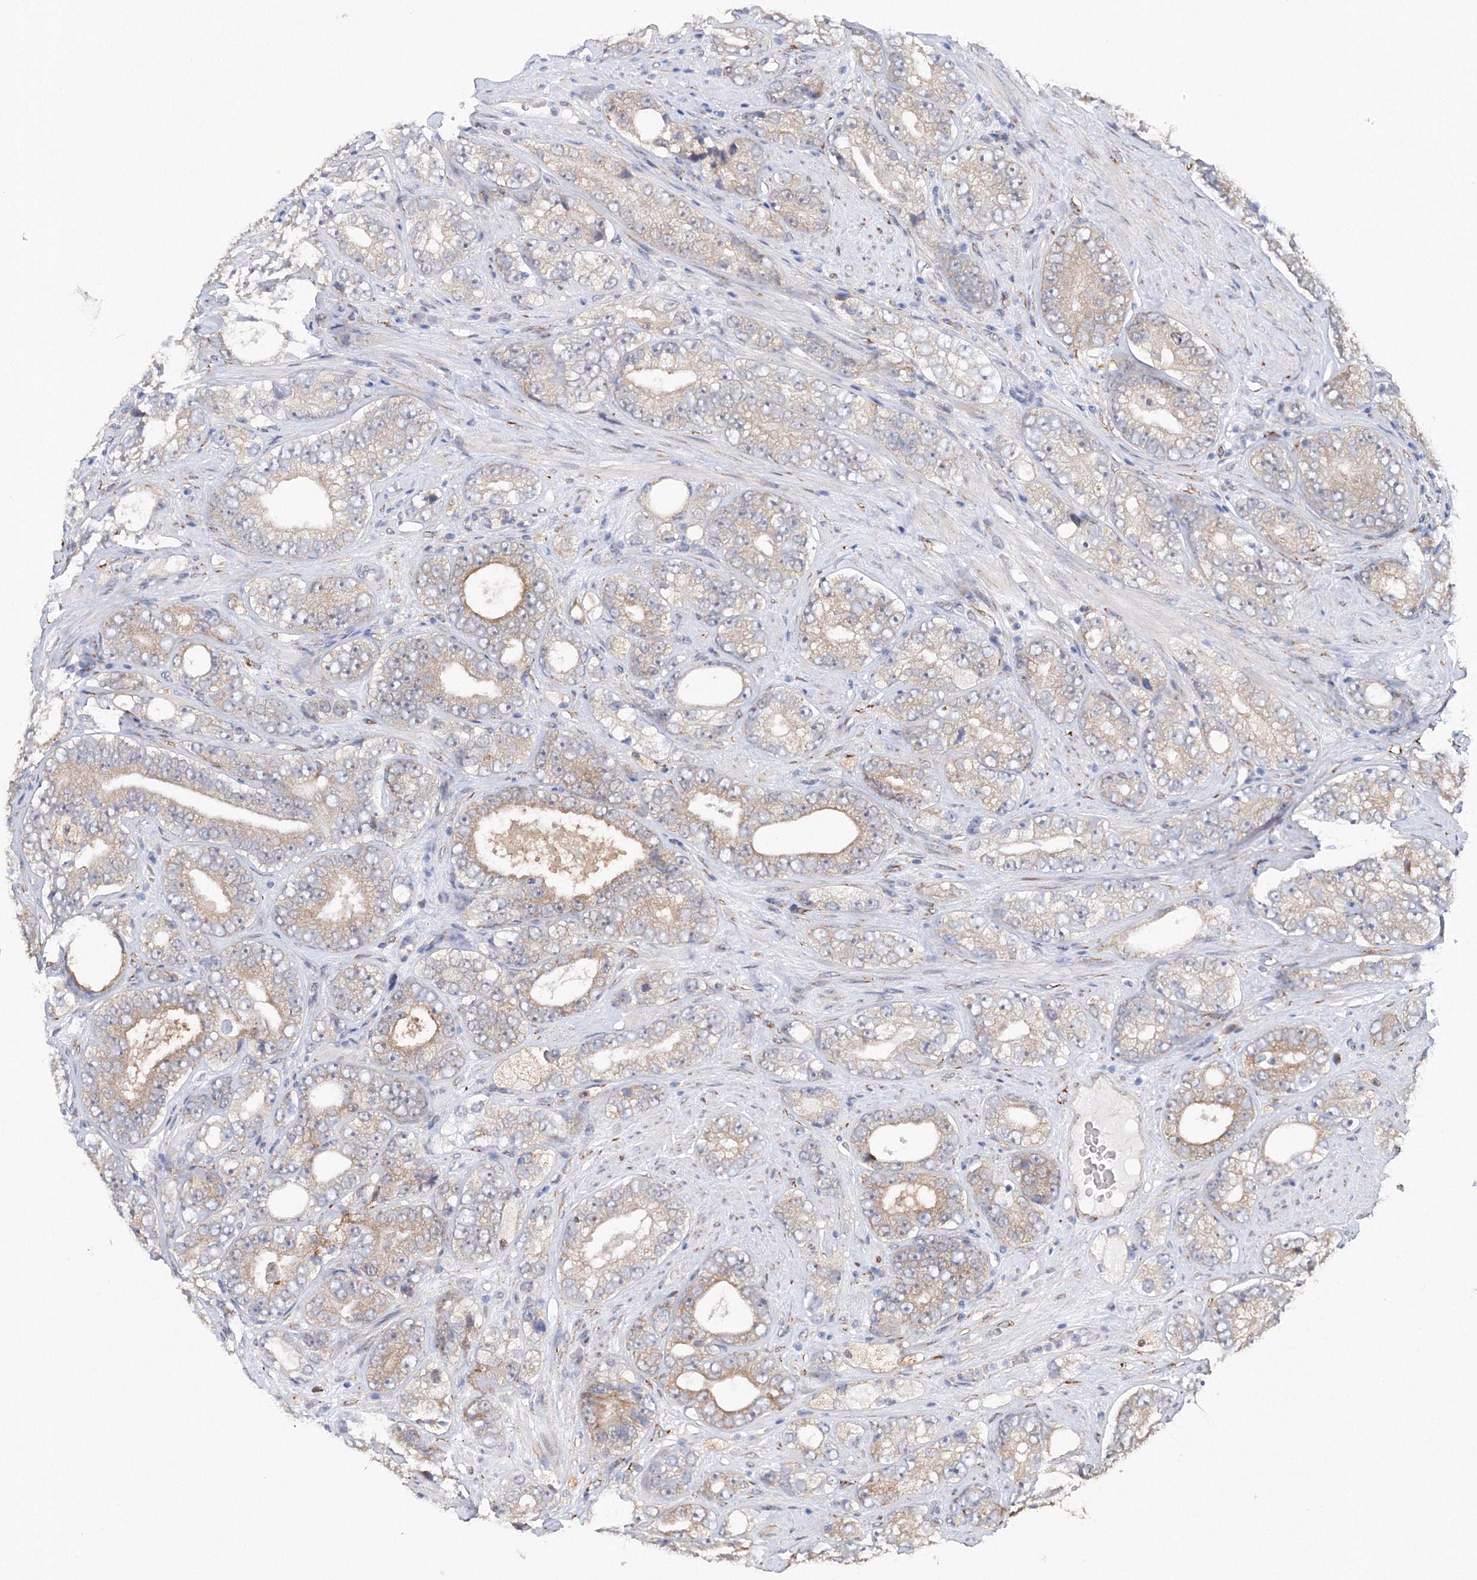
{"staining": {"intensity": "weak", "quantity": "<25%", "location": "cytoplasmic/membranous"}, "tissue": "prostate cancer", "cell_type": "Tumor cells", "image_type": "cancer", "snomed": [{"axis": "morphology", "description": "Adenocarcinoma, High grade"}, {"axis": "topography", "description": "Prostate"}], "caption": "DAB (3,3'-diaminobenzidine) immunohistochemical staining of human prostate cancer exhibits no significant positivity in tumor cells. (Brightfield microscopy of DAB immunohistochemistry at high magnification).", "gene": "DIS3L2", "patient": {"sex": "male", "age": 56}}